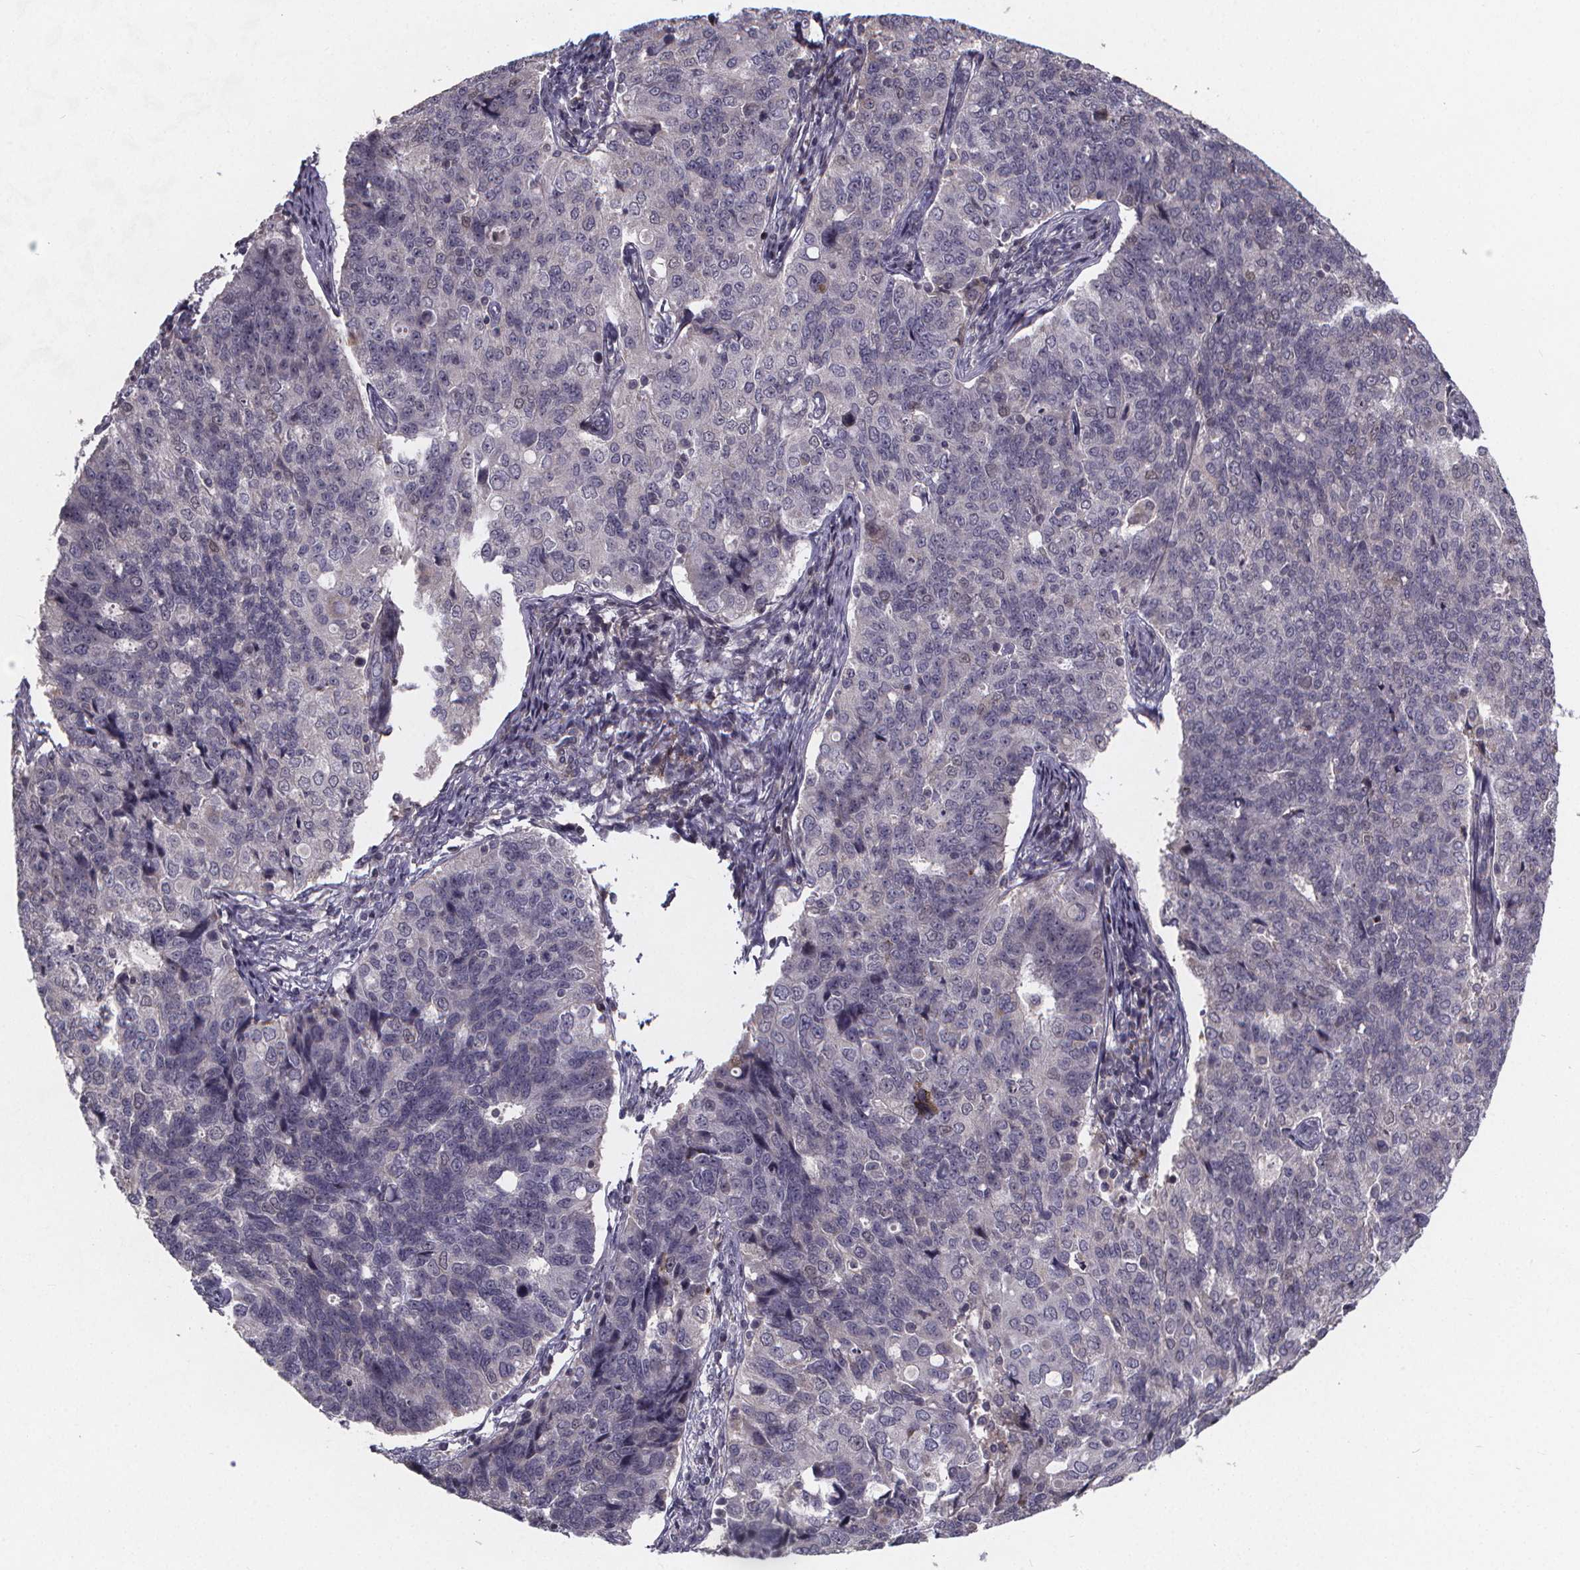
{"staining": {"intensity": "negative", "quantity": "none", "location": "none"}, "tissue": "endometrial cancer", "cell_type": "Tumor cells", "image_type": "cancer", "snomed": [{"axis": "morphology", "description": "Adenocarcinoma, NOS"}, {"axis": "topography", "description": "Endometrium"}], "caption": "Endometrial cancer (adenocarcinoma) stained for a protein using immunohistochemistry demonstrates no expression tumor cells.", "gene": "FBXW2", "patient": {"sex": "female", "age": 43}}